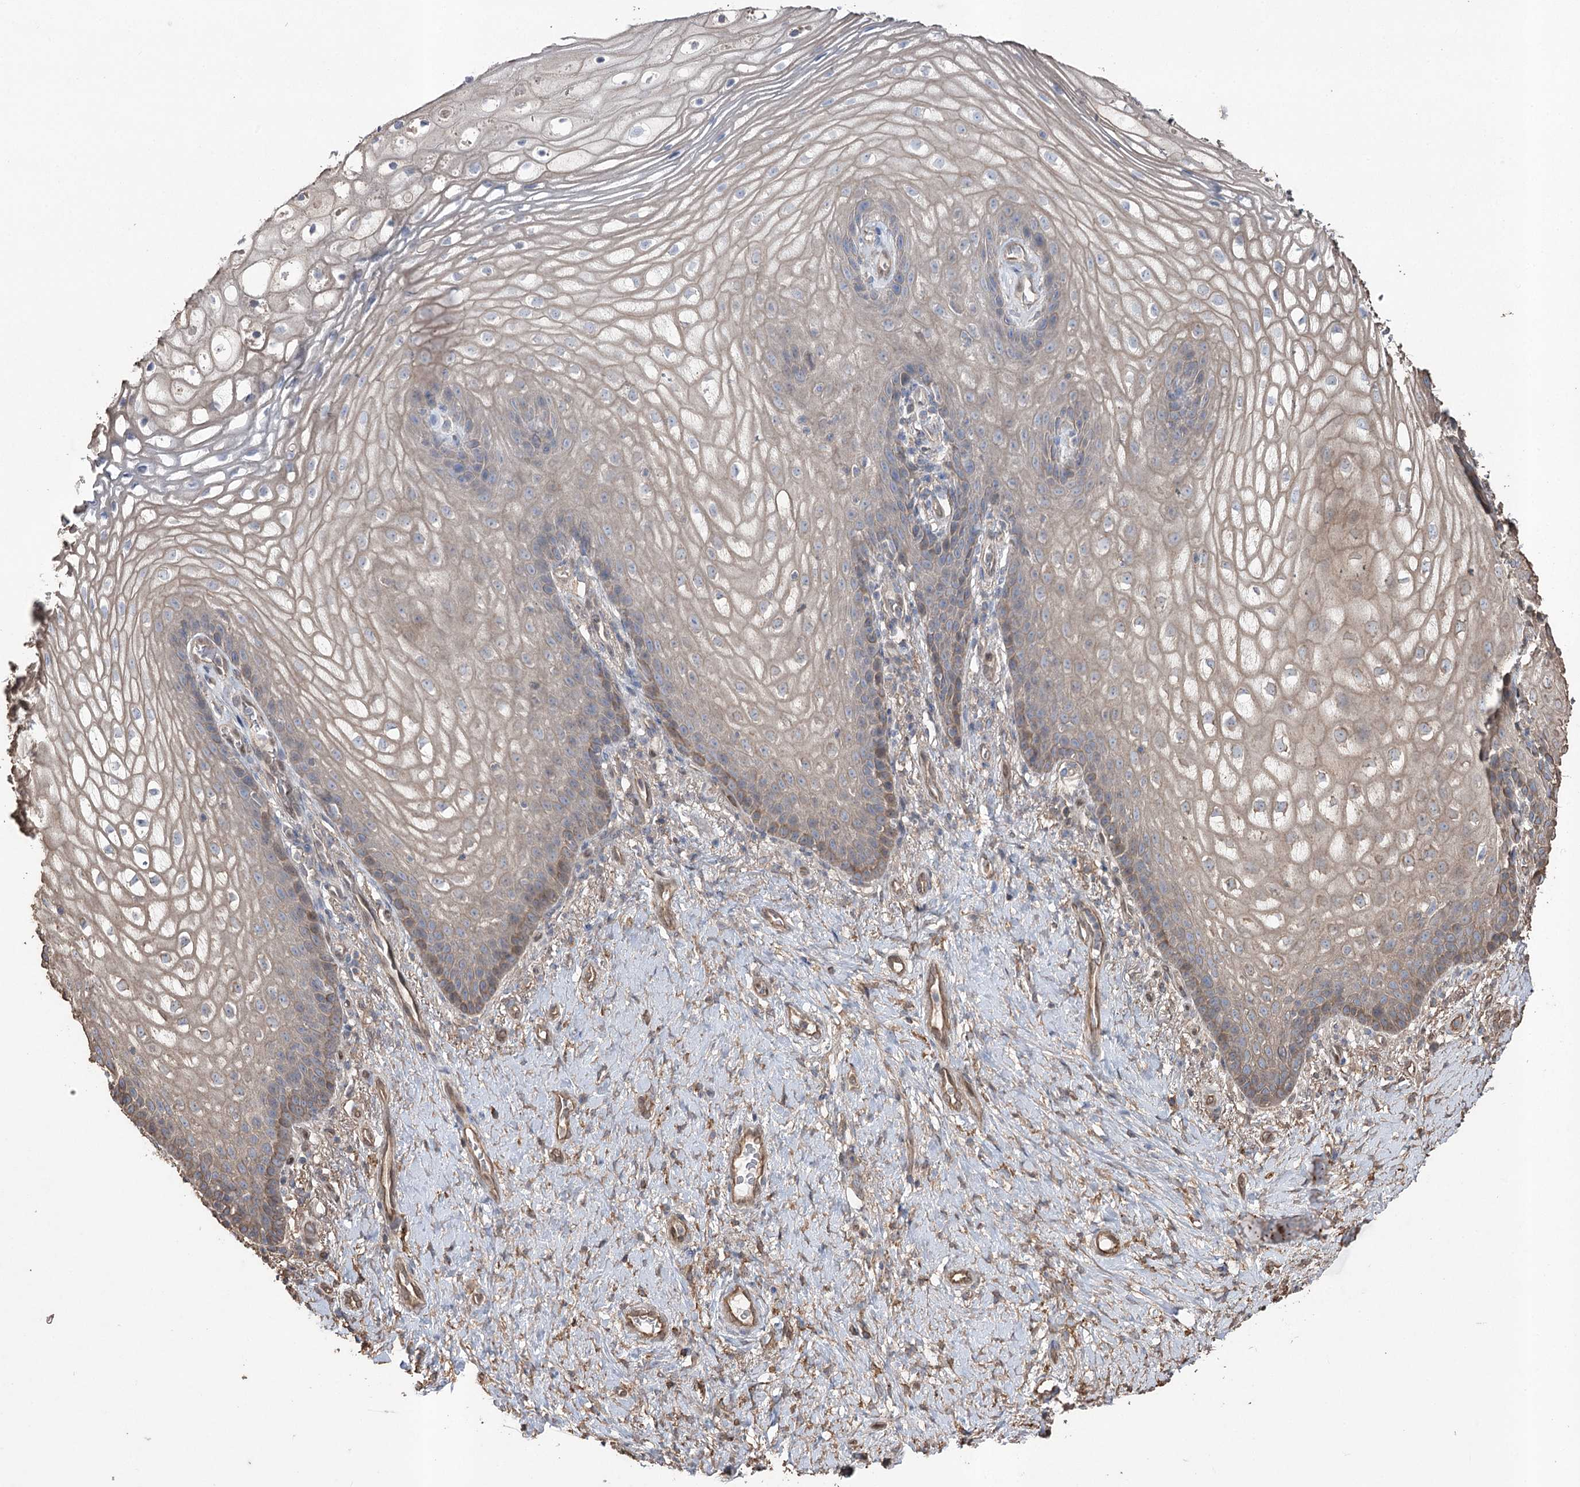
{"staining": {"intensity": "moderate", "quantity": "25%-75%", "location": "cytoplasmic/membranous"}, "tissue": "vagina", "cell_type": "Squamous epithelial cells", "image_type": "normal", "snomed": [{"axis": "morphology", "description": "Normal tissue, NOS"}, {"axis": "topography", "description": "Vagina"}], "caption": "Protein analysis of normal vagina reveals moderate cytoplasmic/membranous staining in about 25%-75% of squamous epithelial cells.", "gene": "FAM13B", "patient": {"sex": "female", "age": 60}}